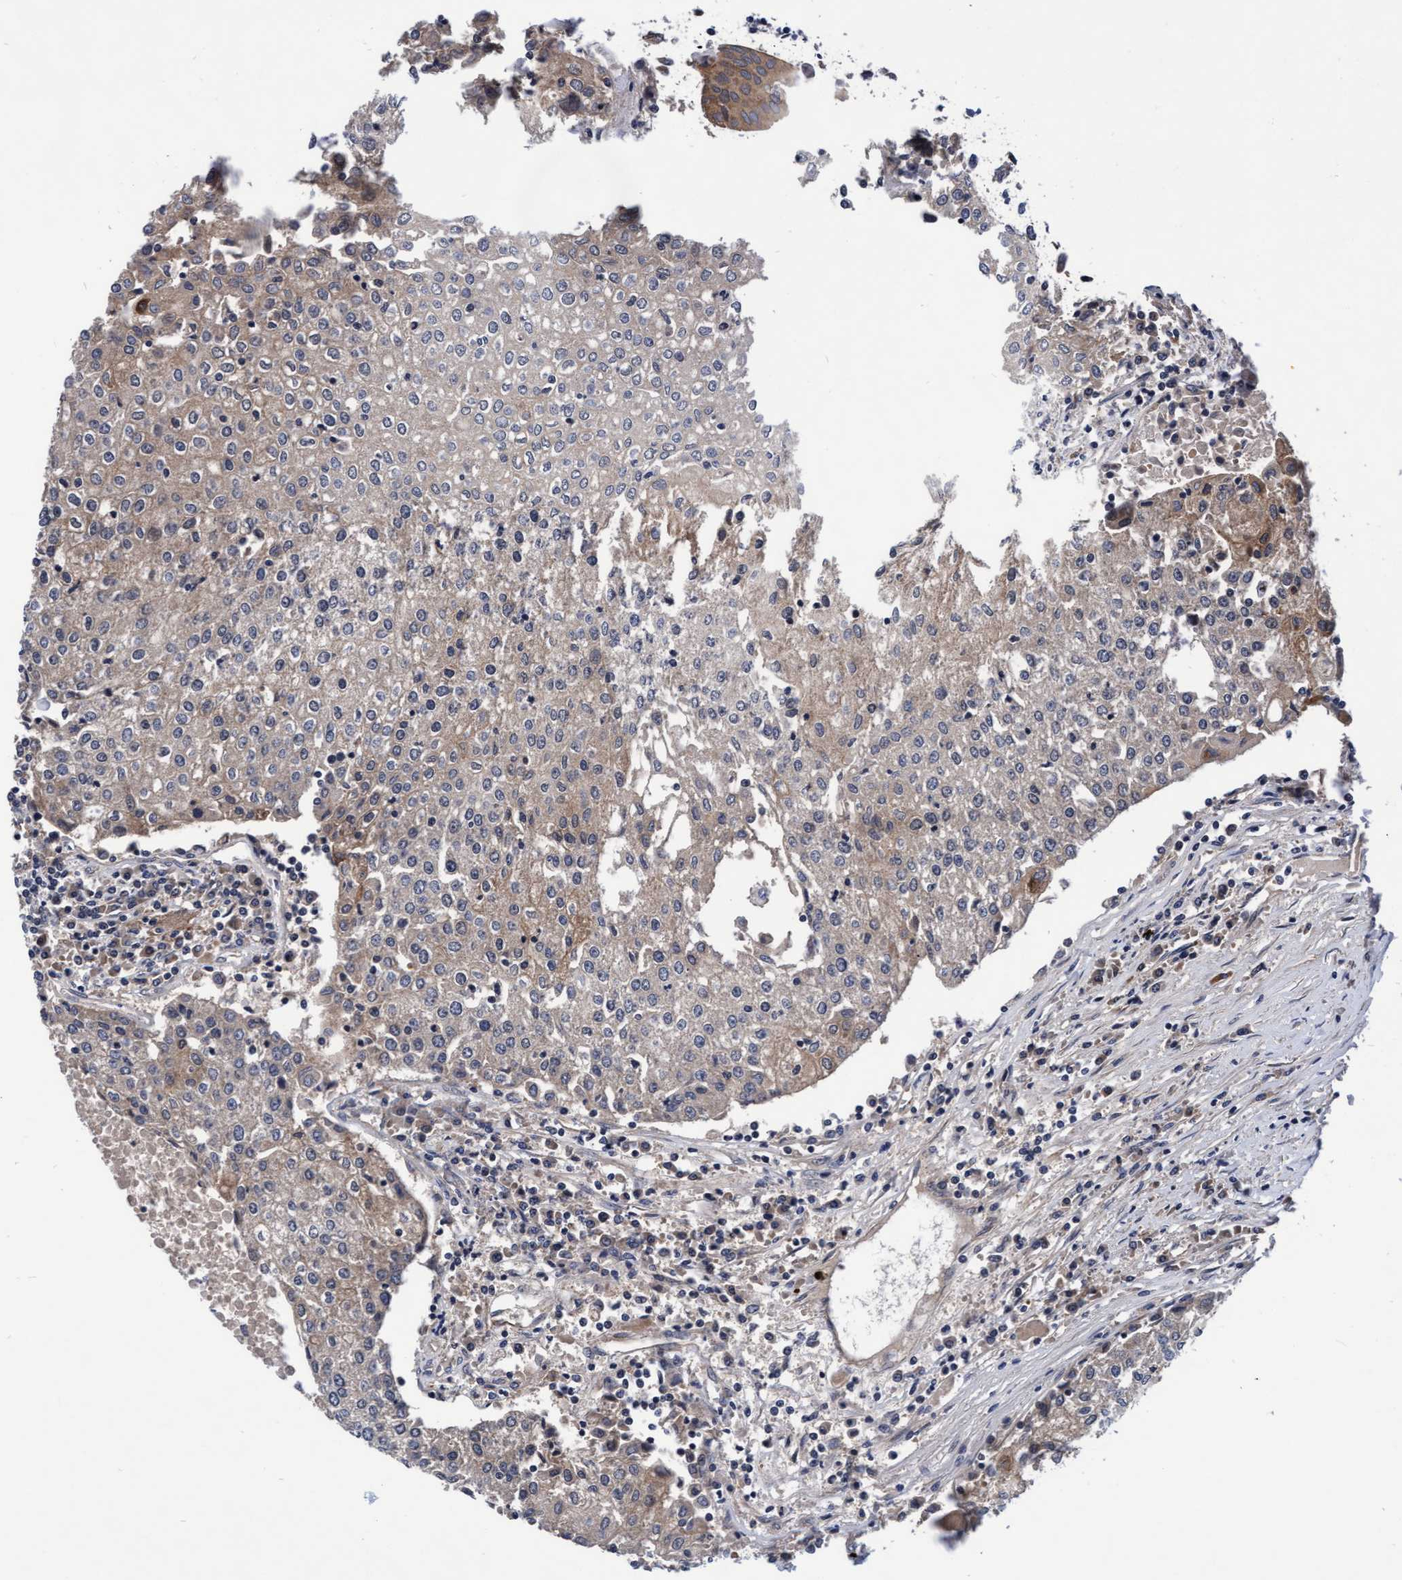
{"staining": {"intensity": "weak", "quantity": "<25%", "location": "cytoplasmic/membranous"}, "tissue": "urothelial cancer", "cell_type": "Tumor cells", "image_type": "cancer", "snomed": [{"axis": "morphology", "description": "Urothelial carcinoma, High grade"}, {"axis": "topography", "description": "Urinary bladder"}], "caption": "Photomicrograph shows no protein staining in tumor cells of urothelial cancer tissue.", "gene": "EFCAB13", "patient": {"sex": "female", "age": 85}}